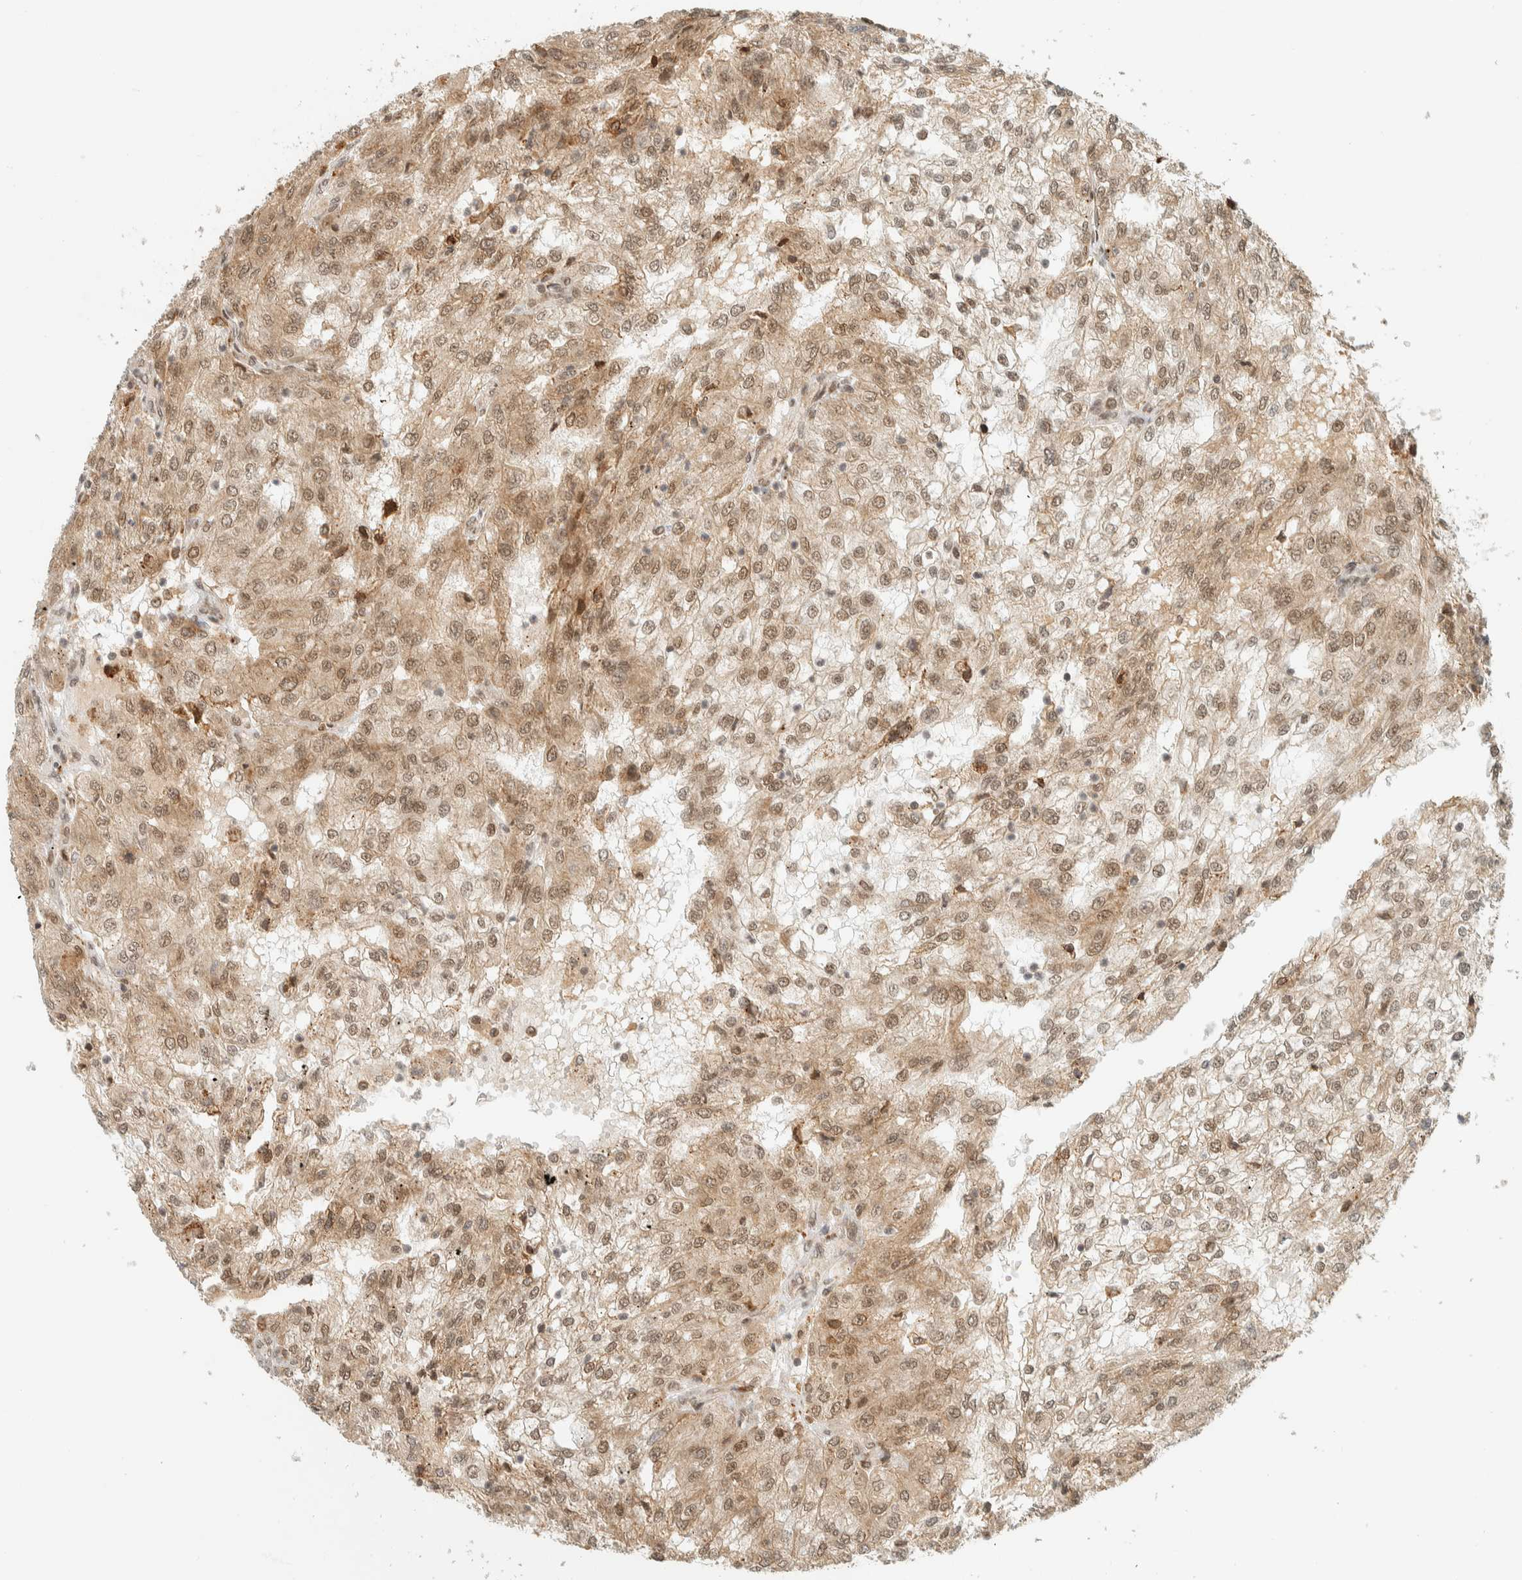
{"staining": {"intensity": "weak", "quantity": ">75%", "location": "cytoplasmic/membranous,nuclear"}, "tissue": "renal cancer", "cell_type": "Tumor cells", "image_type": "cancer", "snomed": [{"axis": "morphology", "description": "Adenocarcinoma, NOS"}, {"axis": "topography", "description": "Kidney"}], "caption": "Adenocarcinoma (renal) was stained to show a protein in brown. There is low levels of weak cytoplasmic/membranous and nuclear expression in about >75% of tumor cells.", "gene": "ITPRID1", "patient": {"sex": "female", "age": 54}}